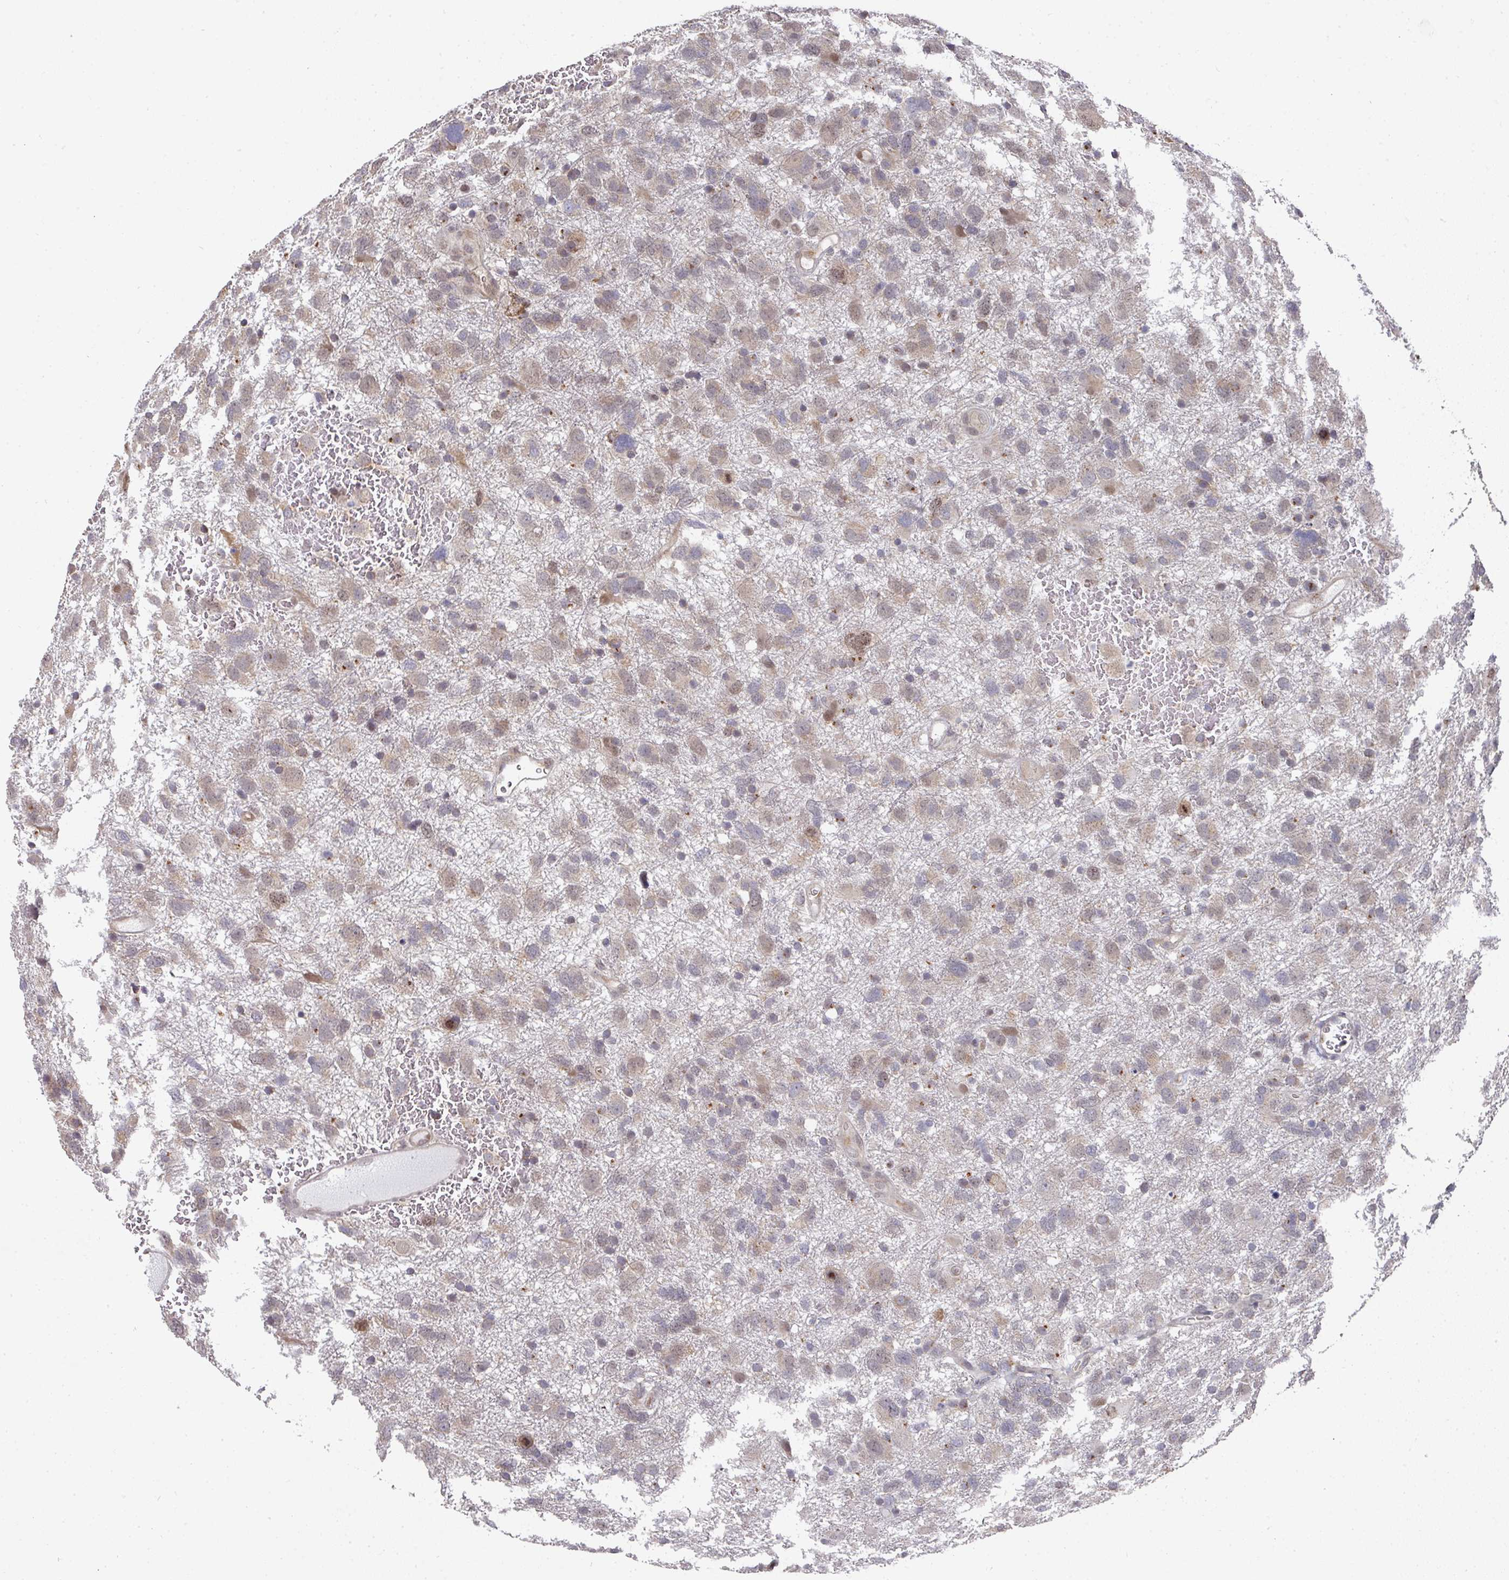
{"staining": {"intensity": "weak", "quantity": "25%-75%", "location": "cytoplasmic/membranous"}, "tissue": "glioma", "cell_type": "Tumor cells", "image_type": "cancer", "snomed": [{"axis": "morphology", "description": "Glioma, malignant, High grade"}, {"axis": "topography", "description": "Brain"}], "caption": "This photomicrograph displays malignant glioma (high-grade) stained with immunohistochemistry (IHC) to label a protein in brown. The cytoplasmic/membranous of tumor cells show weak positivity for the protein. Nuclei are counter-stained blue.", "gene": "C18orf25", "patient": {"sex": "male", "age": 61}}